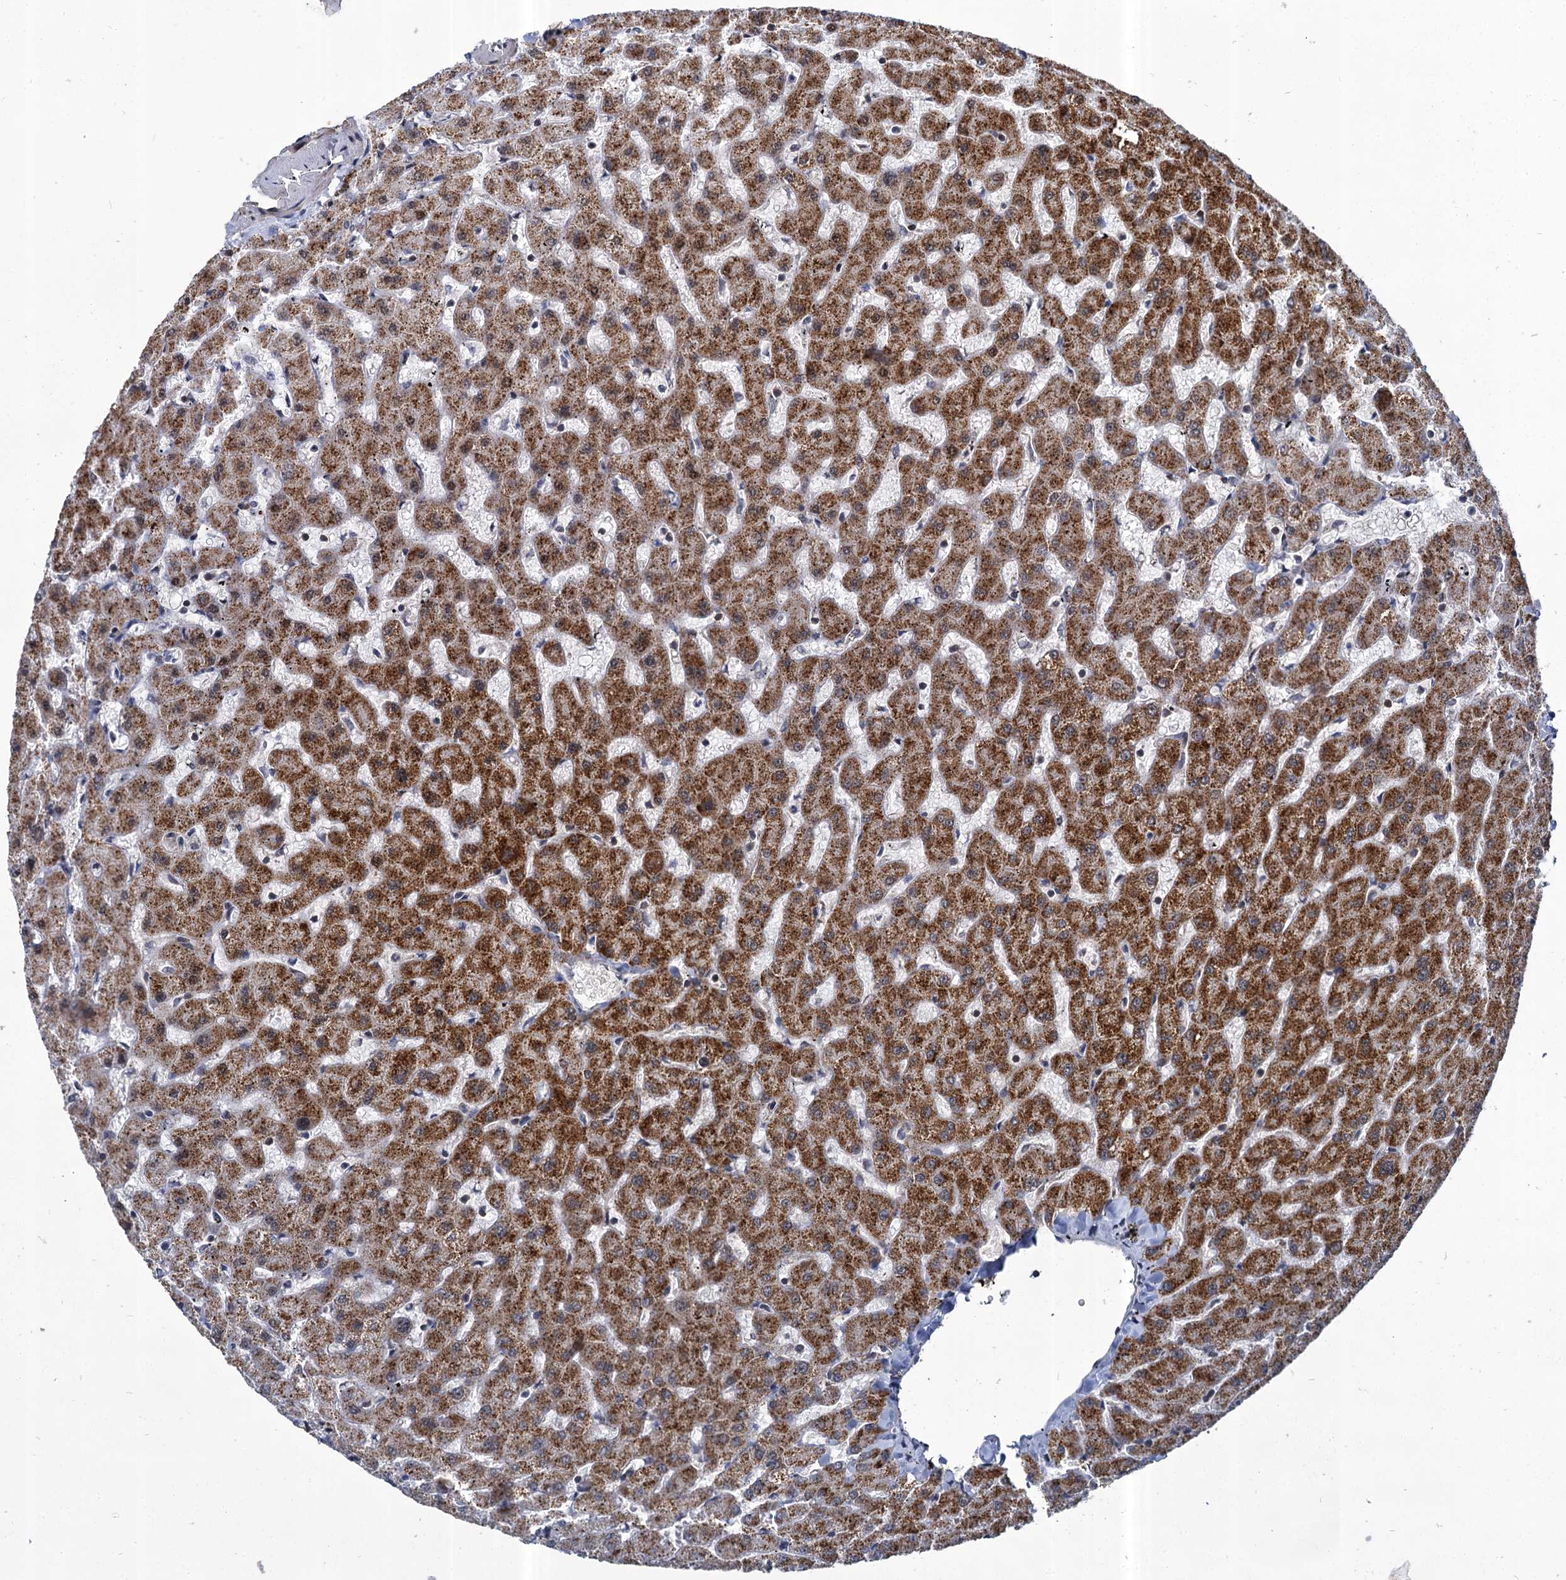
{"staining": {"intensity": "weak", "quantity": "25%-75%", "location": "cytoplasmic/membranous"}, "tissue": "liver", "cell_type": "Cholangiocytes", "image_type": "normal", "snomed": [{"axis": "morphology", "description": "Normal tissue, NOS"}, {"axis": "topography", "description": "Liver"}], "caption": "This image shows immunohistochemistry staining of normal human liver, with low weak cytoplasmic/membranous positivity in approximately 25%-75% of cholangiocytes.", "gene": "ABLIM1", "patient": {"sex": "female", "age": 63}}